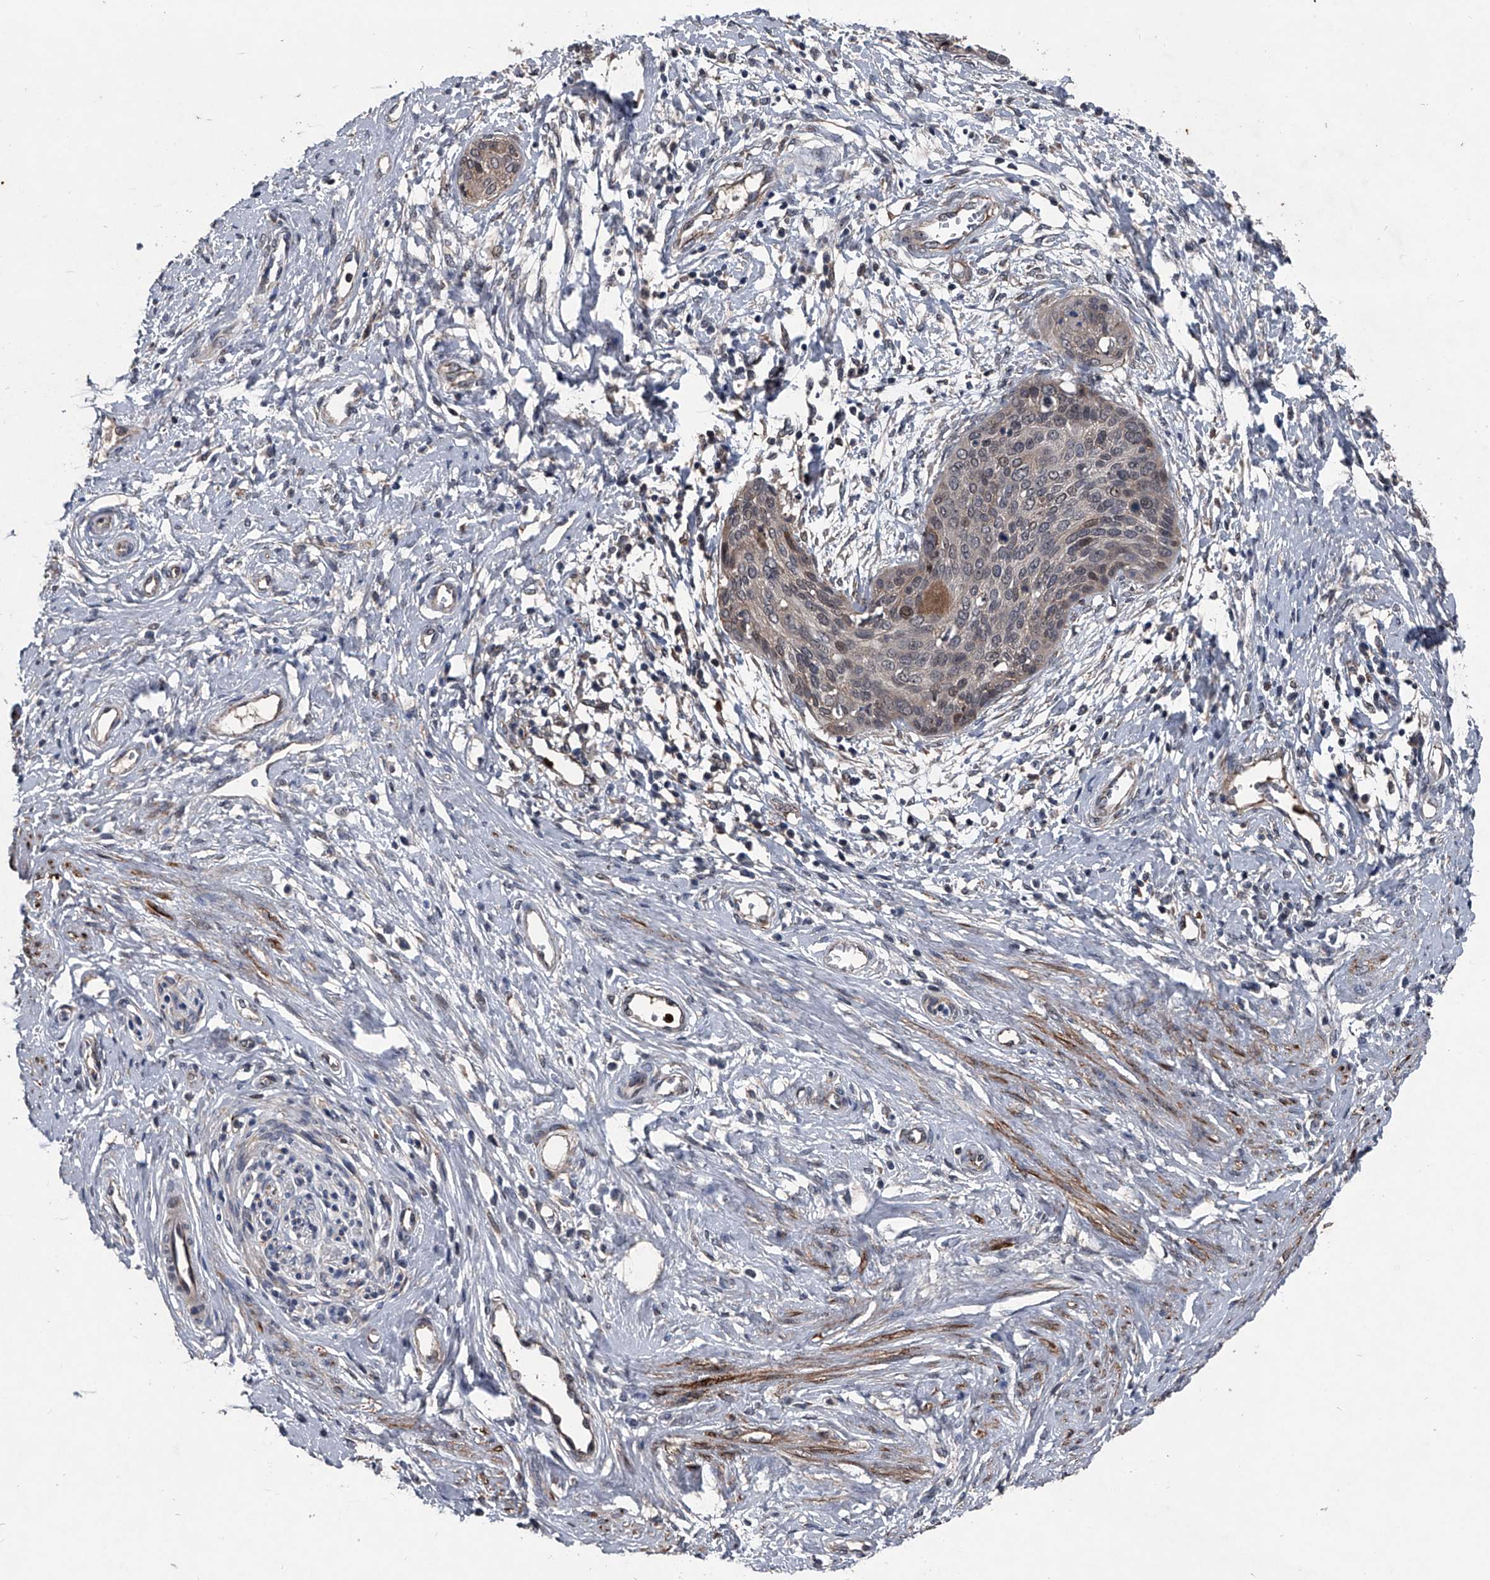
{"staining": {"intensity": "weak", "quantity": ">75%", "location": "cytoplasmic/membranous,nuclear"}, "tissue": "cervical cancer", "cell_type": "Tumor cells", "image_type": "cancer", "snomed": [{"axis": "morphology", "description": "Squamous cell carcinoma, NOS"}, {"axis": "topography", "description": "Cervix"}], "caption": "Cervical squamous cell carcinoma tissue reveals weak cytoplasmic/membranous and nuclear positivity in approximately >75% of tumor cells The protein of interest is shown in brown color, while the nuclei are stained blue.", "gene": "MAPKAP1", "patient": {"sex": "female", "age": 37}}